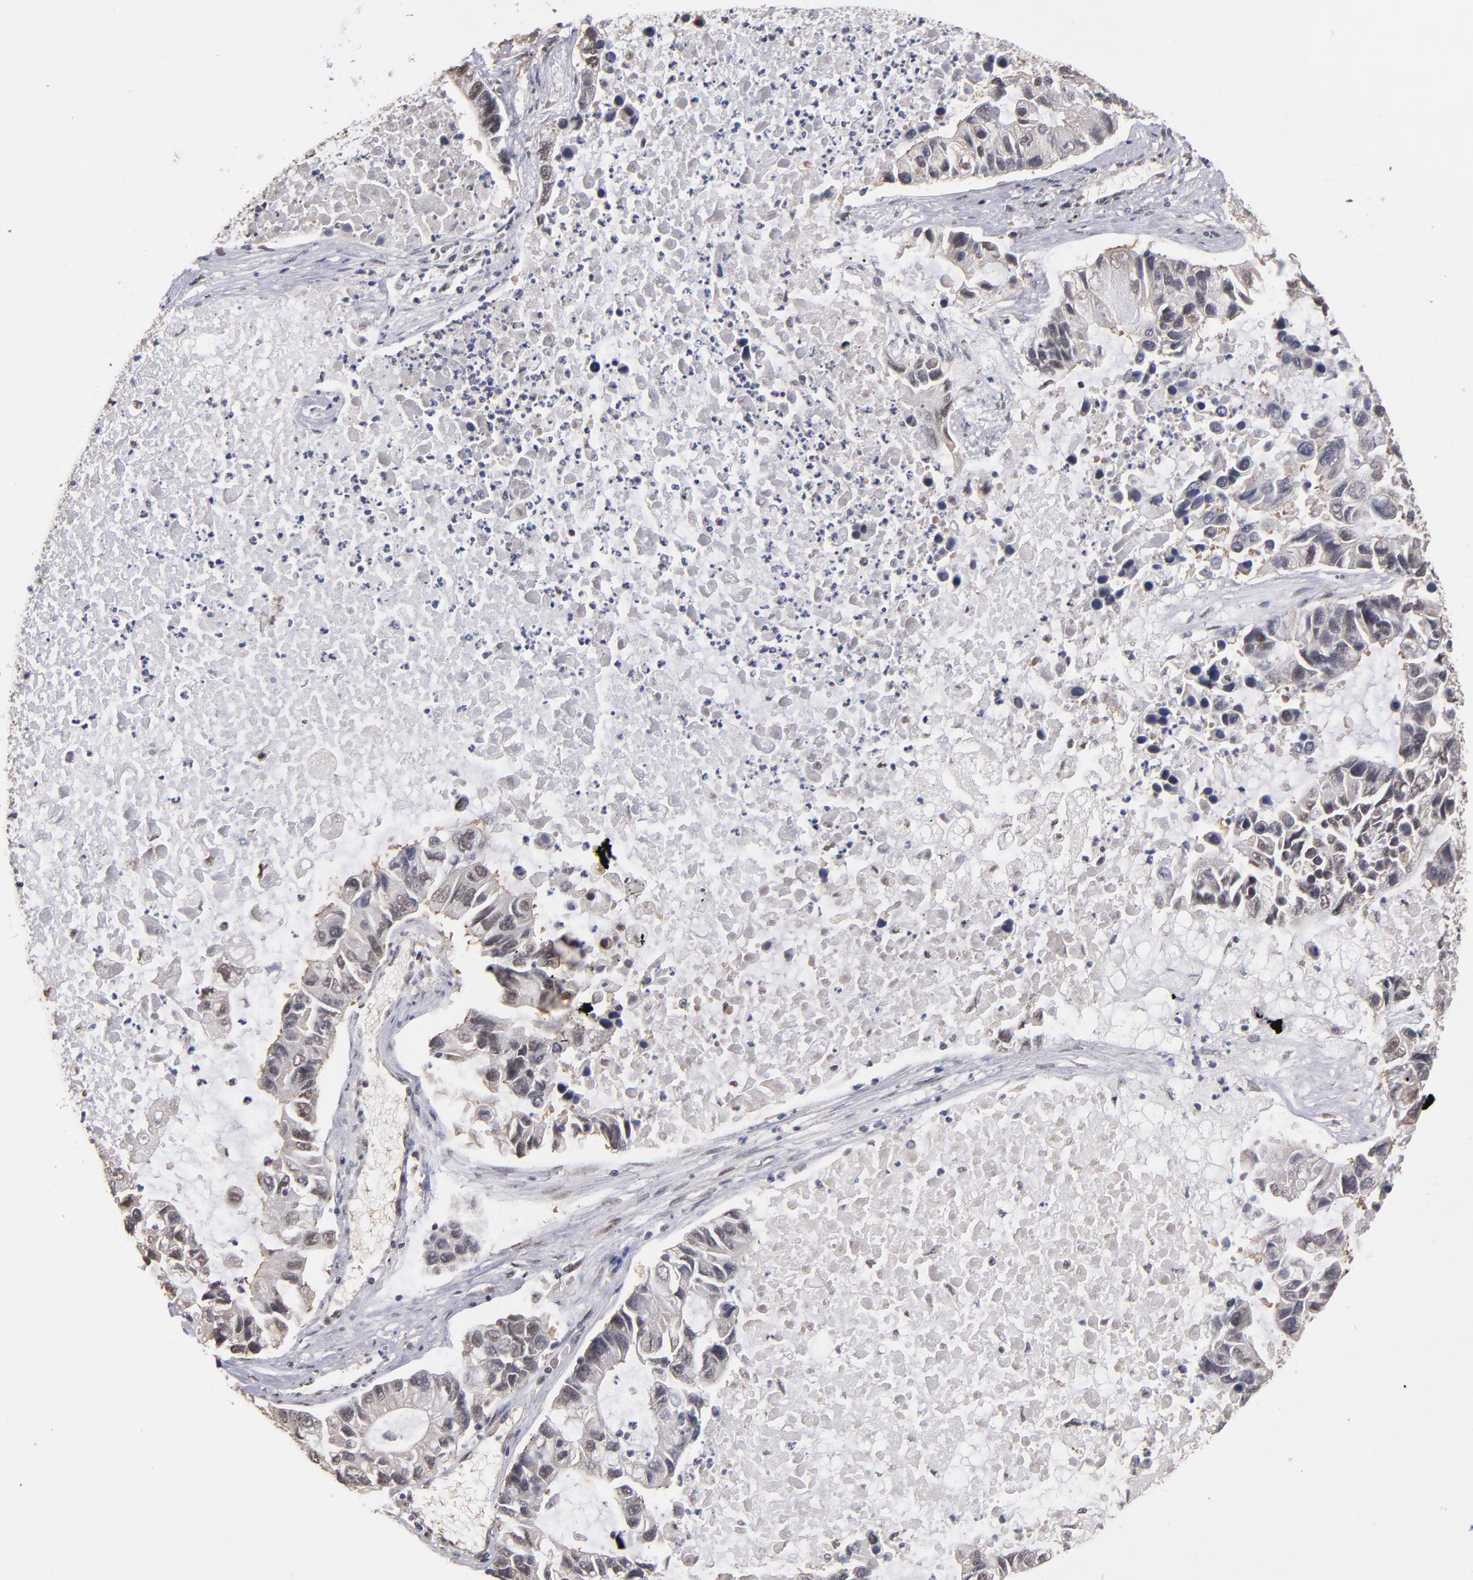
{"staining": {"intensity": "negative", "quantity": "none", "location": "none"}, "tissue": "lung cancer", "cell_type": "Tumor cells", "image_type": "cancer", "snomed": [{"axis": "morphology", "description": "Adenocarcinoma, NOS"}, {"axis": "topography", "description": "Lung"}], "caption": "Micrograph shows no significant protein staining in tumor cells of lung cancer (adenocarcinoma).", "gene": "PSMD10", "patient": {"sex": "female", "age": 51}}